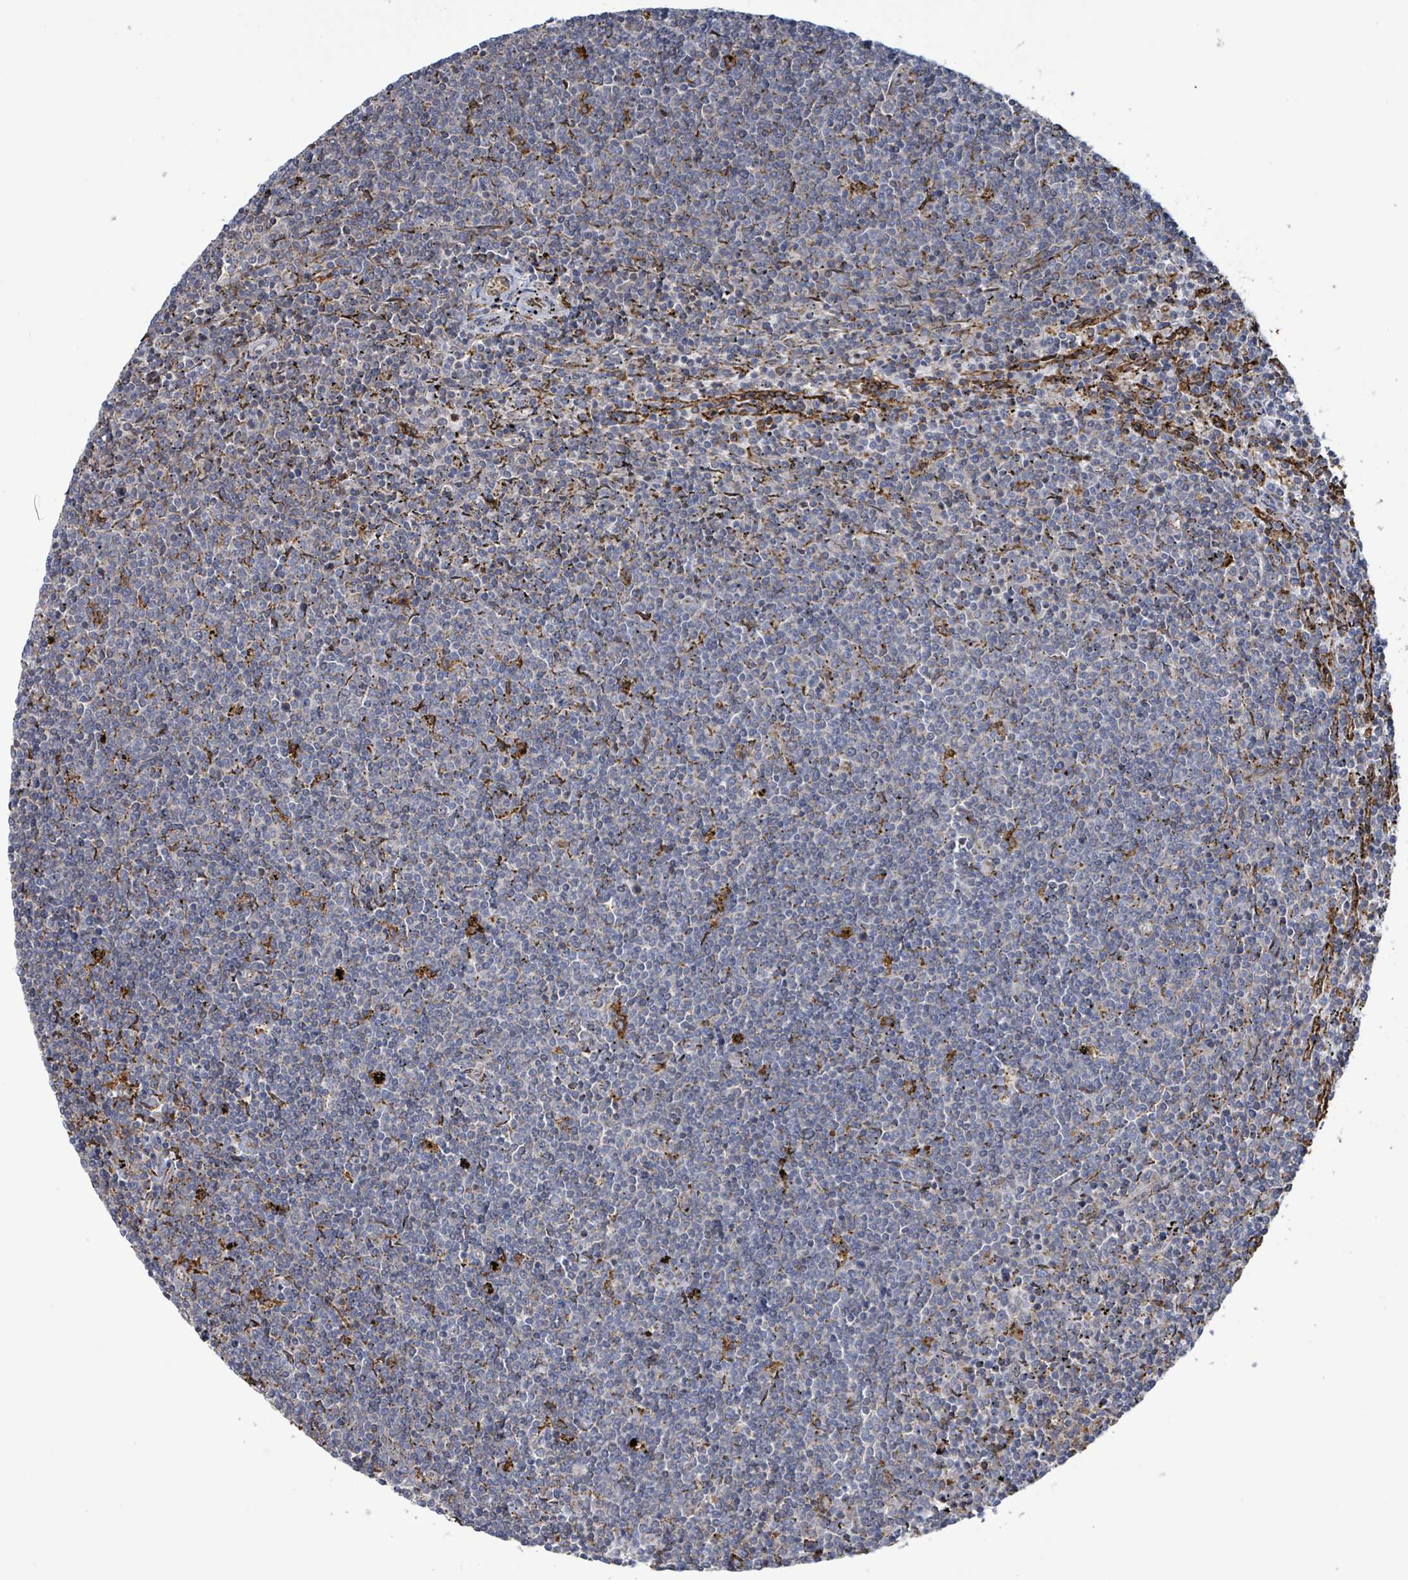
{"staining": {"intensity": "negative", "quantity": "none", "location": "none"}, "tissue": "lymphoma", "cell_type": "Tumor cells", "image_type": "cancer", "snomed": [{"axis": "morphology", "description": "Malignant lymphoma, non-Hodgkin's type, Low grade"}, {"axis": "topography", "description": "Spleen"}], "caption": "Photomicrograph shows no protein expression in tumor cells of lymphoma tissue.", "gene": "RFPL4A", "patient": {"sex": "female", "age": 50}}